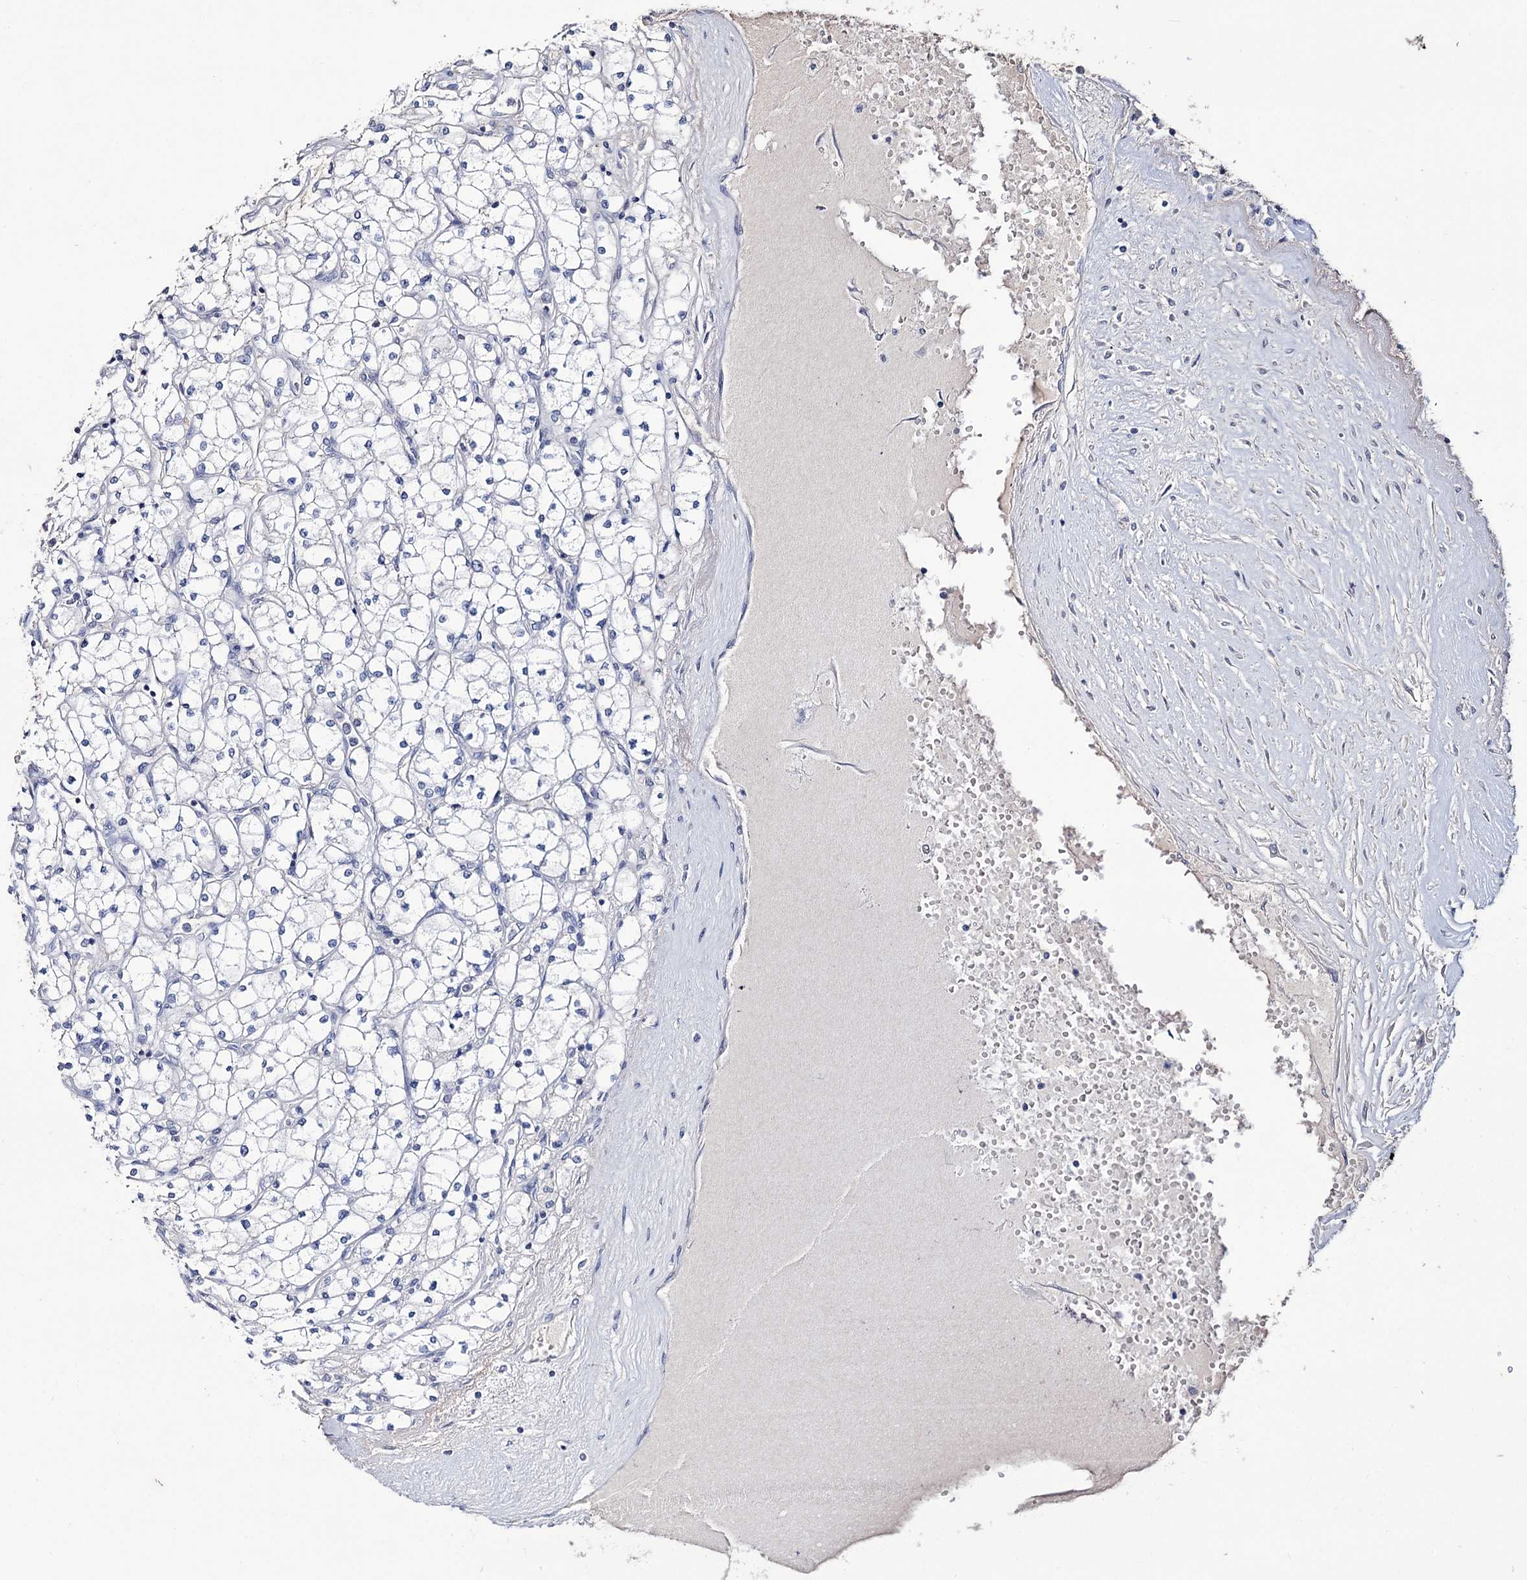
{"staining": {"intensity": "negative", "quantity": "none", "location": "none"}, "tissue": "renal cancer", "cell_type": "Tumor cells", "image_type": "cancer", "snomed": [{"axis": "morphology", "description": "Adenocarcinoma, NOS"}, {"axis": "topography", "description": "Kidney"}], "caption": "DAB (3,3'-diaminobenzidine) immunohistochemical staining of human adenocarcinoma (renal) shows no significant staining in tumor cells. The staining is performed using DAB brown chromogen with nuclei counter-stained in using hematoxylin.", "gene": "EPB41L5", "patient": {"sex": "male", "age": 80}}